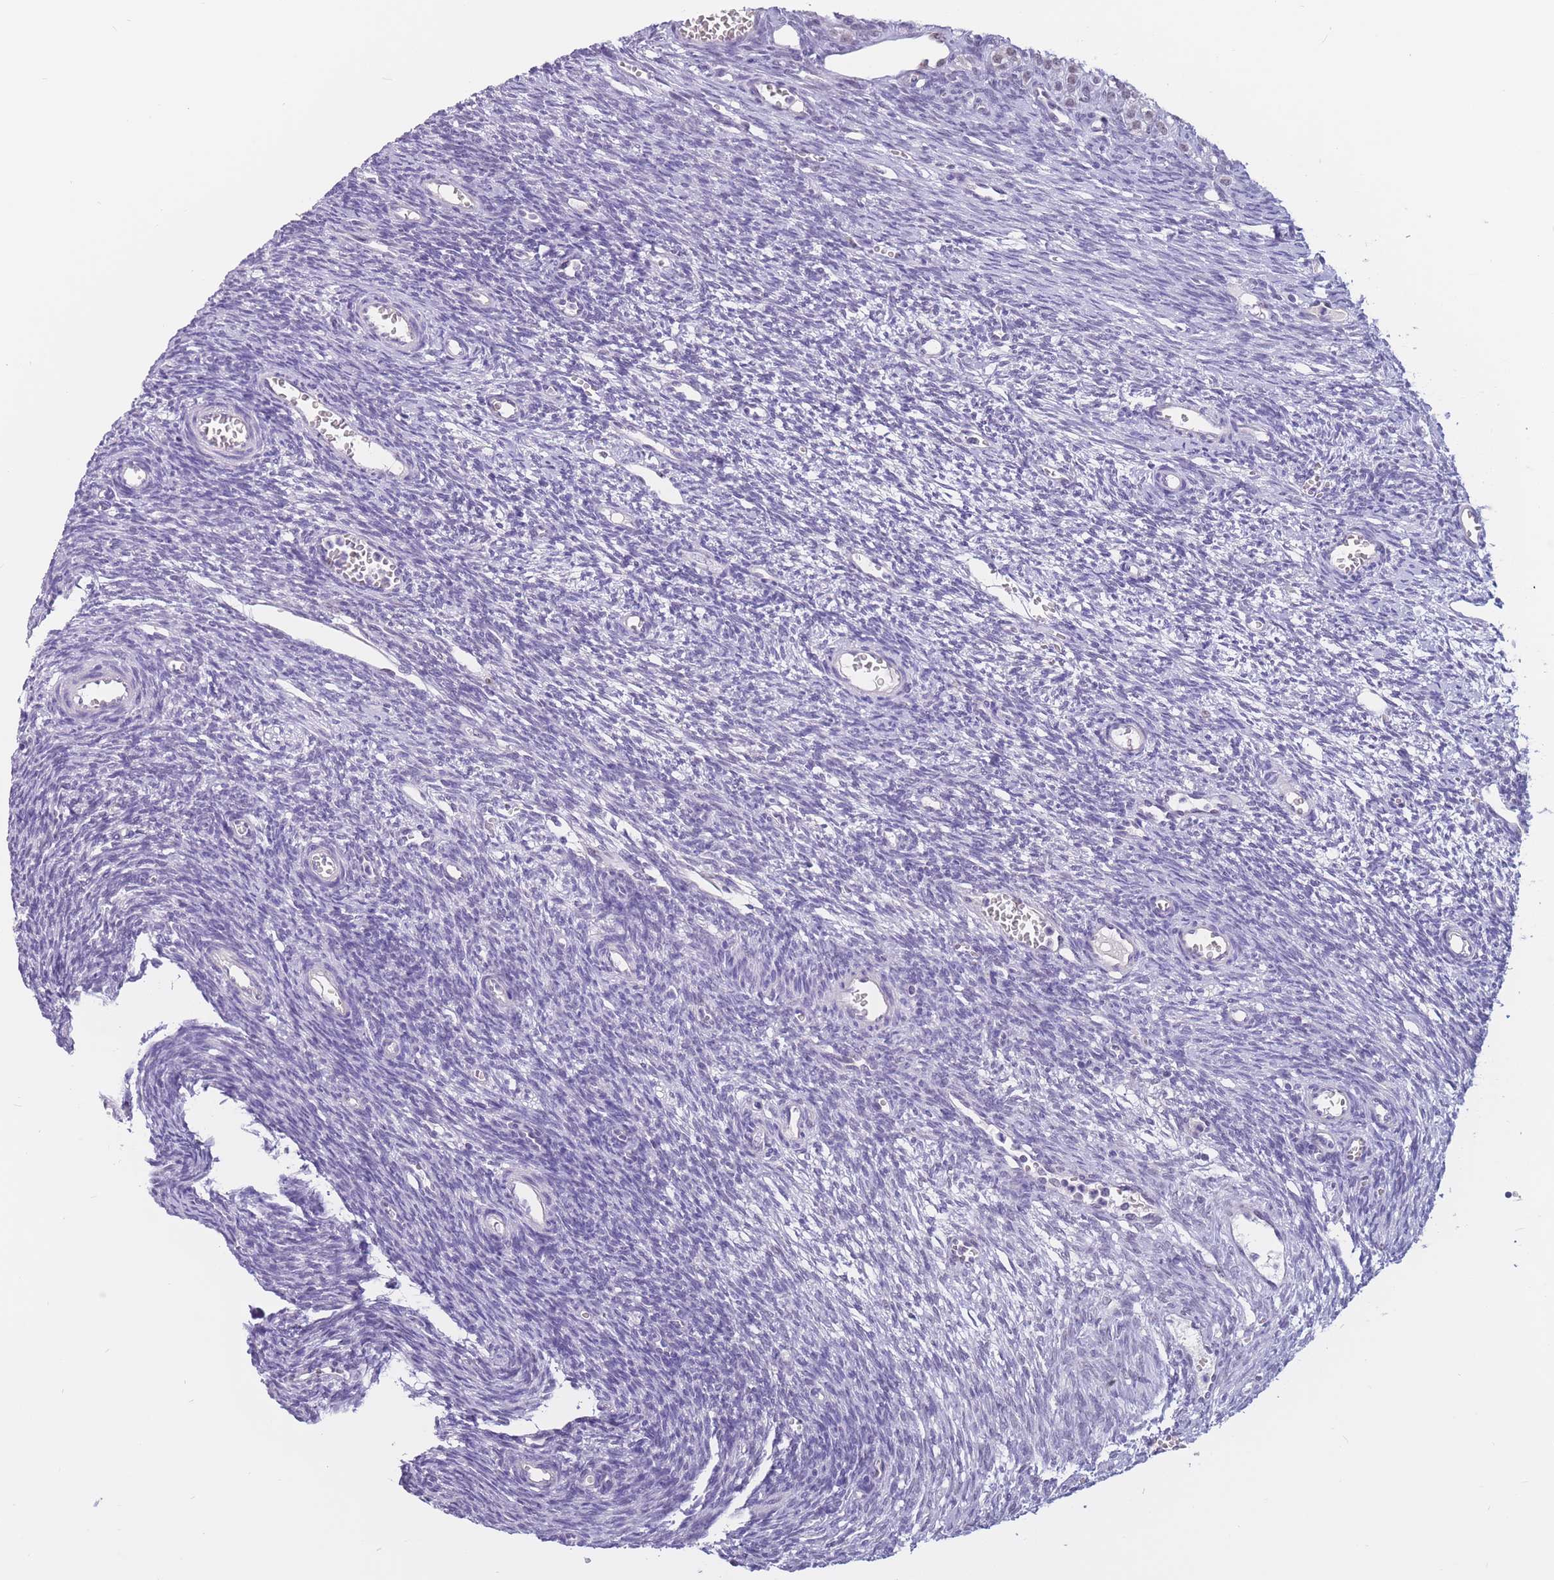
{"staining": {"intensity": "negative", "quantity": "none", "location": "none"}, "tissue": "ovary", "cell_type": "Ovarian stroma cells", "image_type": "normal", "snomed": [{"axis": "morphology", "description": "Normal tissue, NOS"}, {"axis": "topography", "description": "Ovary"}], "caption": "Ovary was stained to show a protein in brown. There is no significant positivity in ovarian stroma cells. Brightfield microscopy of immunohistochemistry (IHC) stained with DAB (brown) and hematoxylin (blue), captured at high magnification.", "gene": "BOP1", "patient": {"sex": "female", "age": 39}}